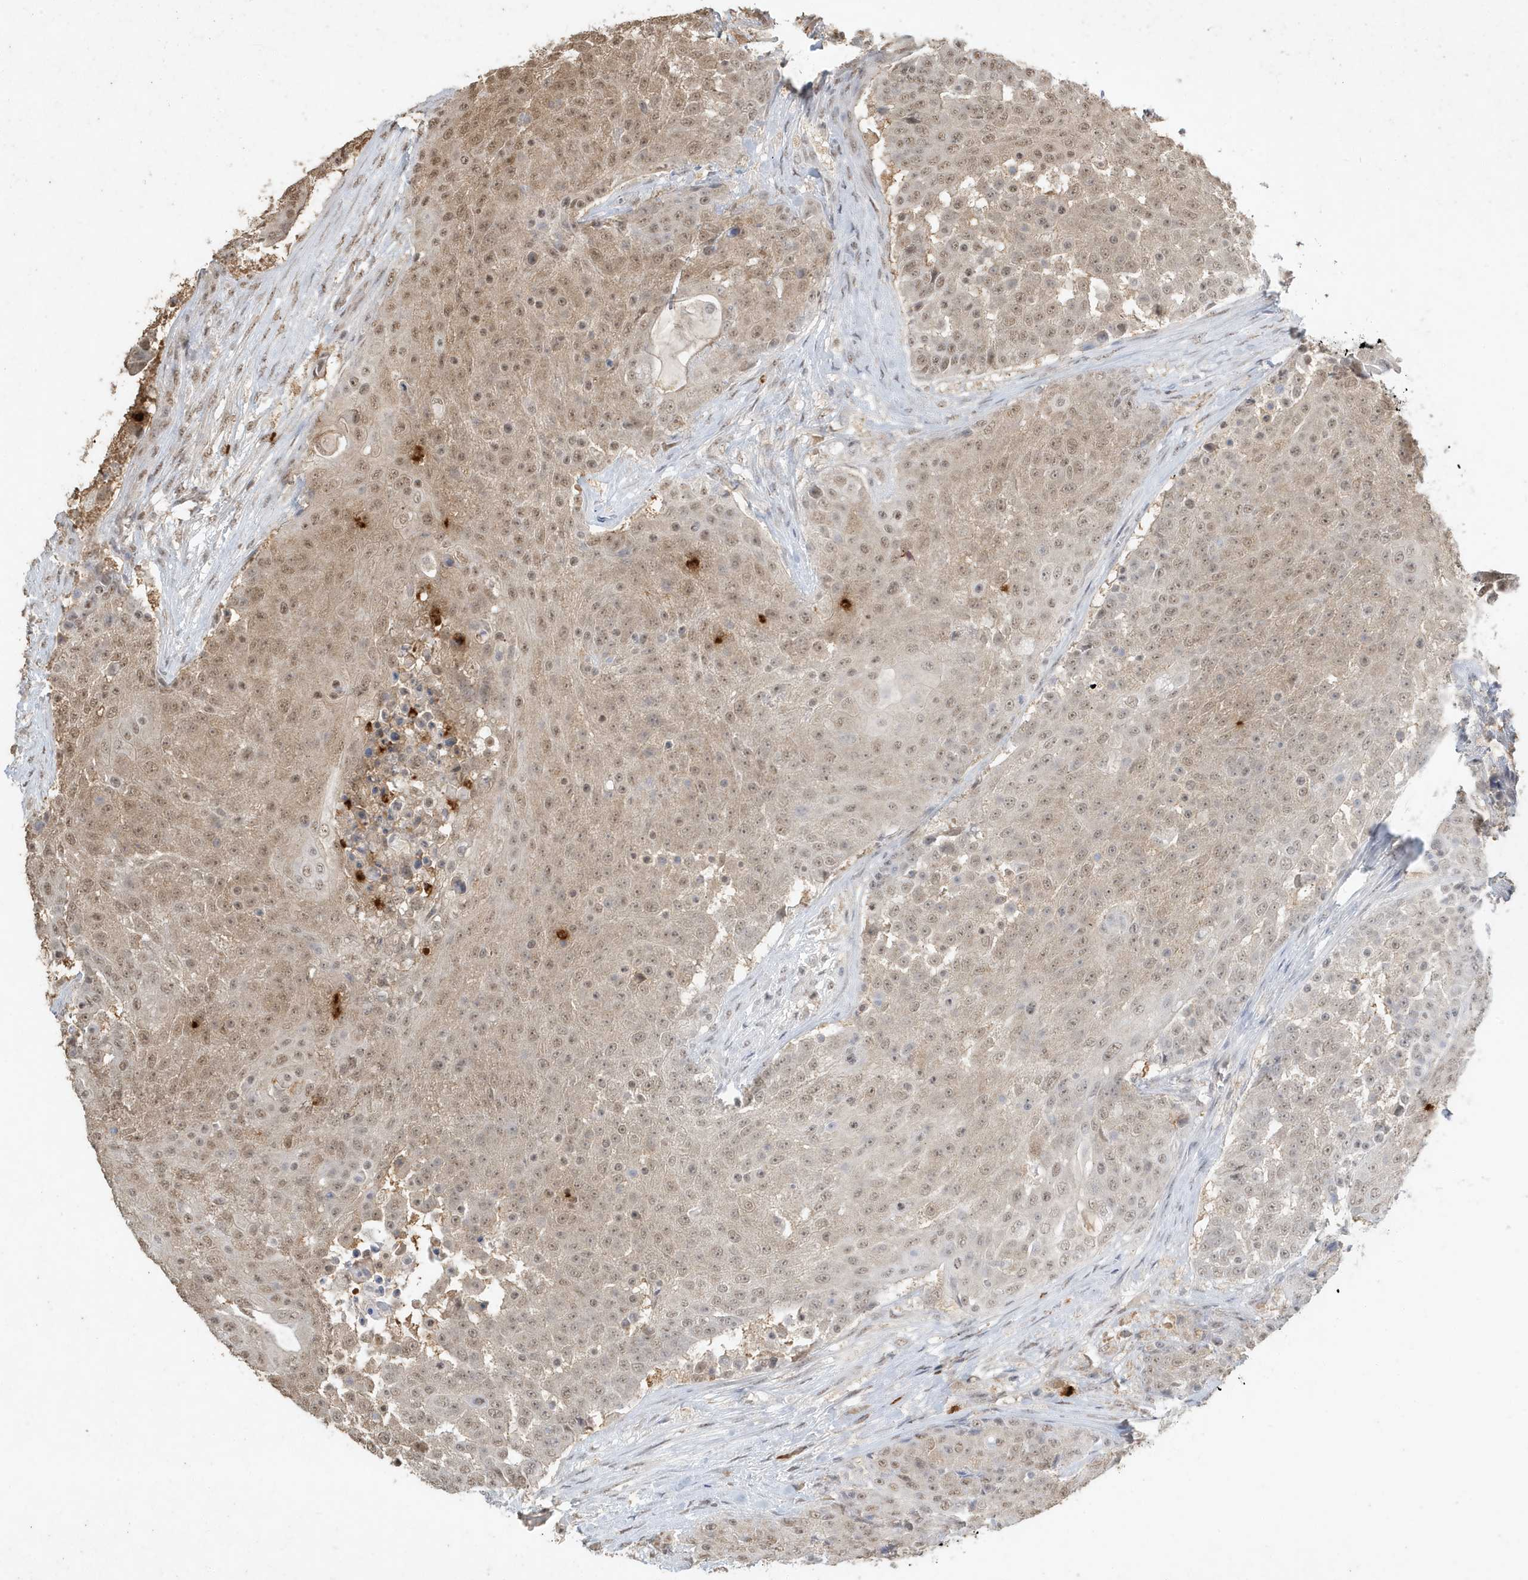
{"staining": {"intensity": "weak", "quantity": ">75%", "location": "cytoplasmic/membranous,nuclear"}, "tissue": "urothelial cancer", "cell_type": "Tumor cells", "image_type": "cancer", "snomed": [{"axis": "morphology", "description": "Urothelial carcinoma, High grade"}, {"axis": "topography", "description": "Urinary bladder"}], "caption": "Immunohistochemistry (IHC) (DAB (3,3'-diaminobenzidine)) staining of human urothelial cancer displays weak cytoplasmic/membranous and nuclear protein positivity in approximately >75% of tumor cells.", "gene": "DEFA1", "patient": {"sex": "female", "age": 63}}